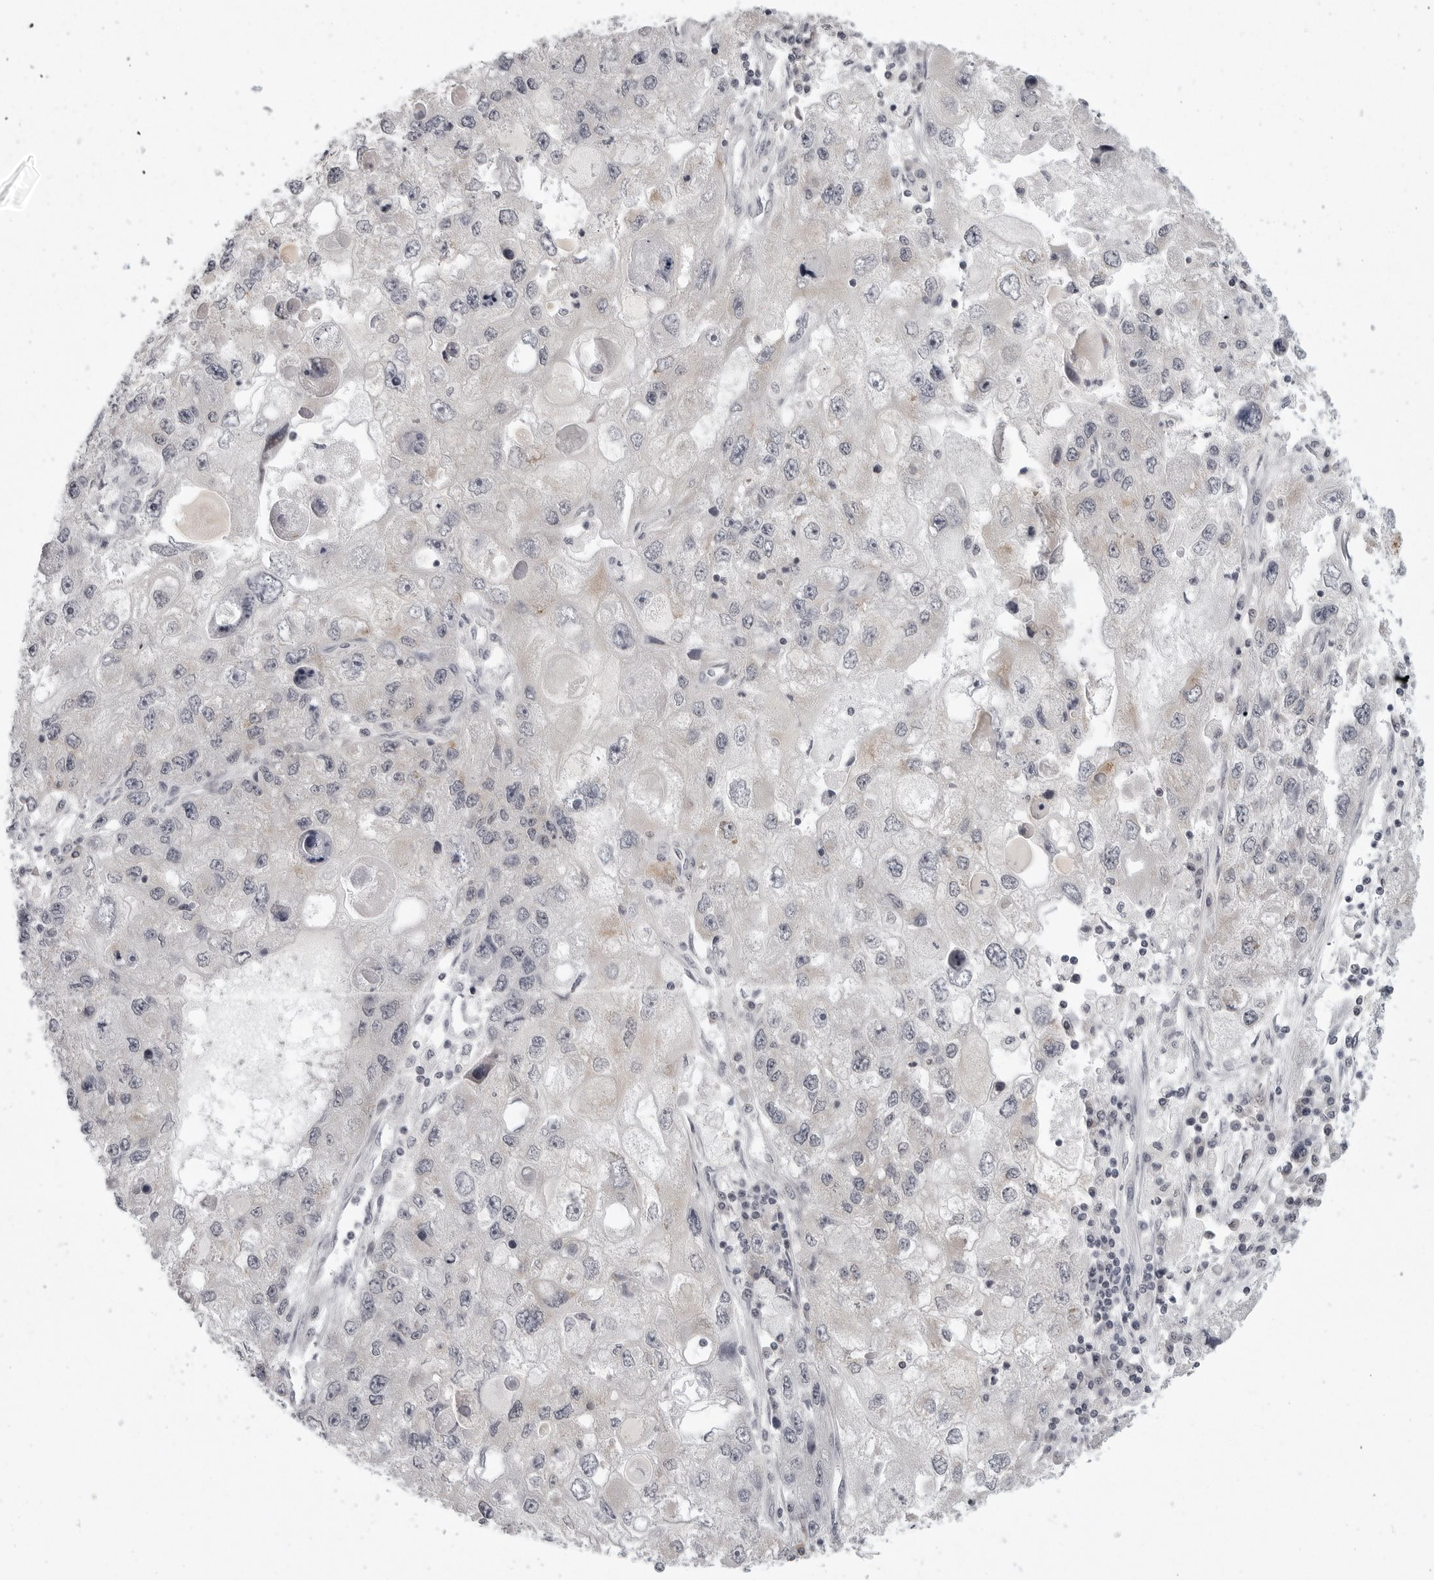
{"staining": {"intensity": "negative", "quantity": "none", "location": "none"}, "tissue": "endometrial cancer", "cell_type": "Tumor cells", "image_type": "cancer", "snomed": [{"axis": "morphology", "description": "Adenocarcinoma, NOS"}, {"axis": "topography", "description": "Endometrium"}], "caption": "Endometrial cancer (adenocarcinoma) was stained to show a protein in brown. There is no significant staining in tumor cells.", "gene": "TUT4", "patient": {"sex": "female", "age": 49}}